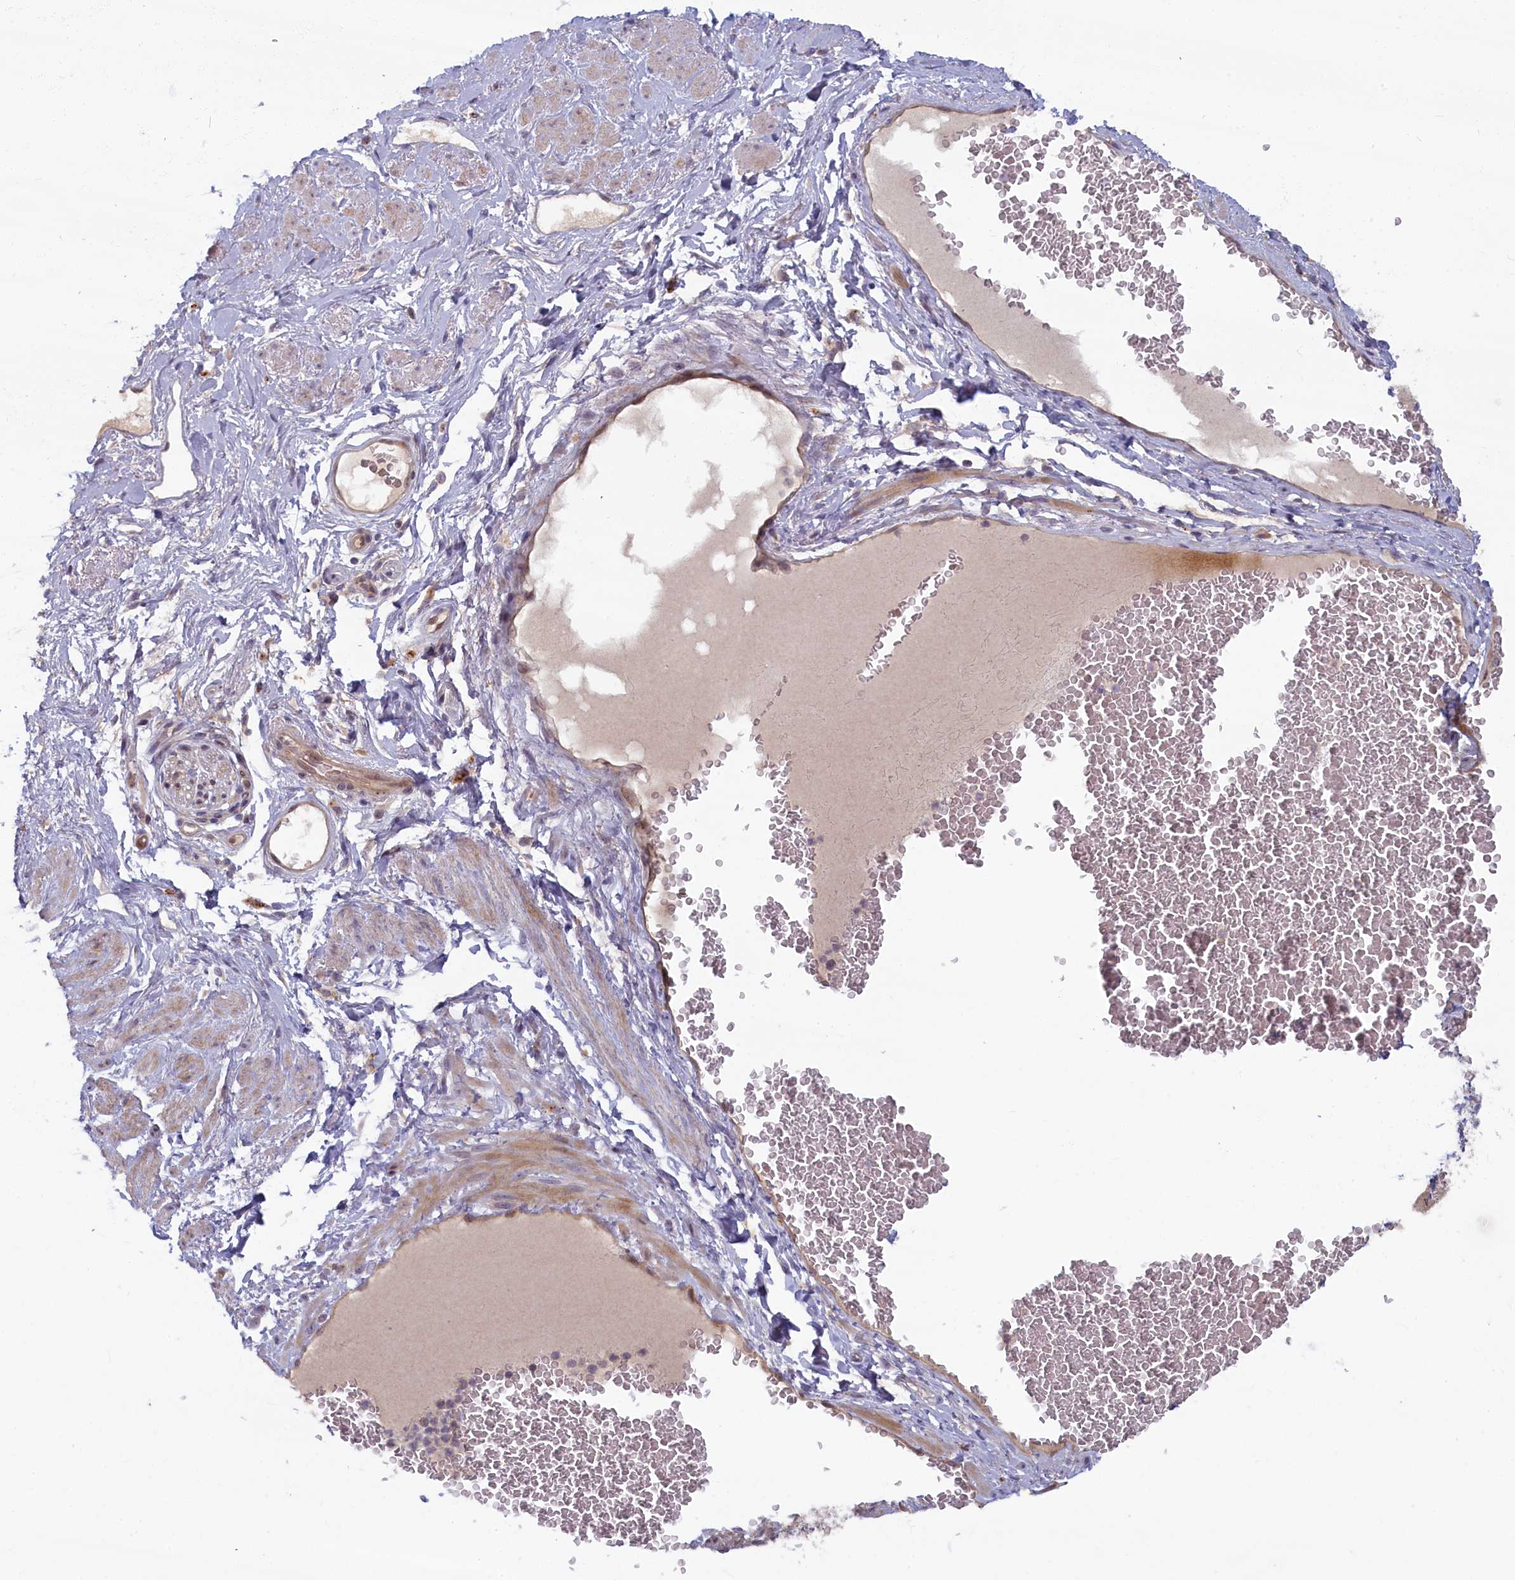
{"staining": {"intensity": "negative", "quantity": "none", "location": "none"}, "tissue": "adipose tissue", "cell_type": "Adipocytes", "image_type": "normal", "snomed": [{"axis": "morphology", "description": "Normal tissue, NOS"}, {"axis": "morphology", "description": "Adenocarcinoma, NOS"}, {"axis": "topography", "description": "Rectum"}, {"axis": "topography", "description": "Vagina"}, {"axis": "topography", "description": "Peripheral nerve tissue"}], "caption": "Immunohistochemistry (IHC) of unremarkable human adipose tissue reveals no staining in adipocytes.", "gene": "FCSK", "patient": {"sex": "female", "age": 71}}